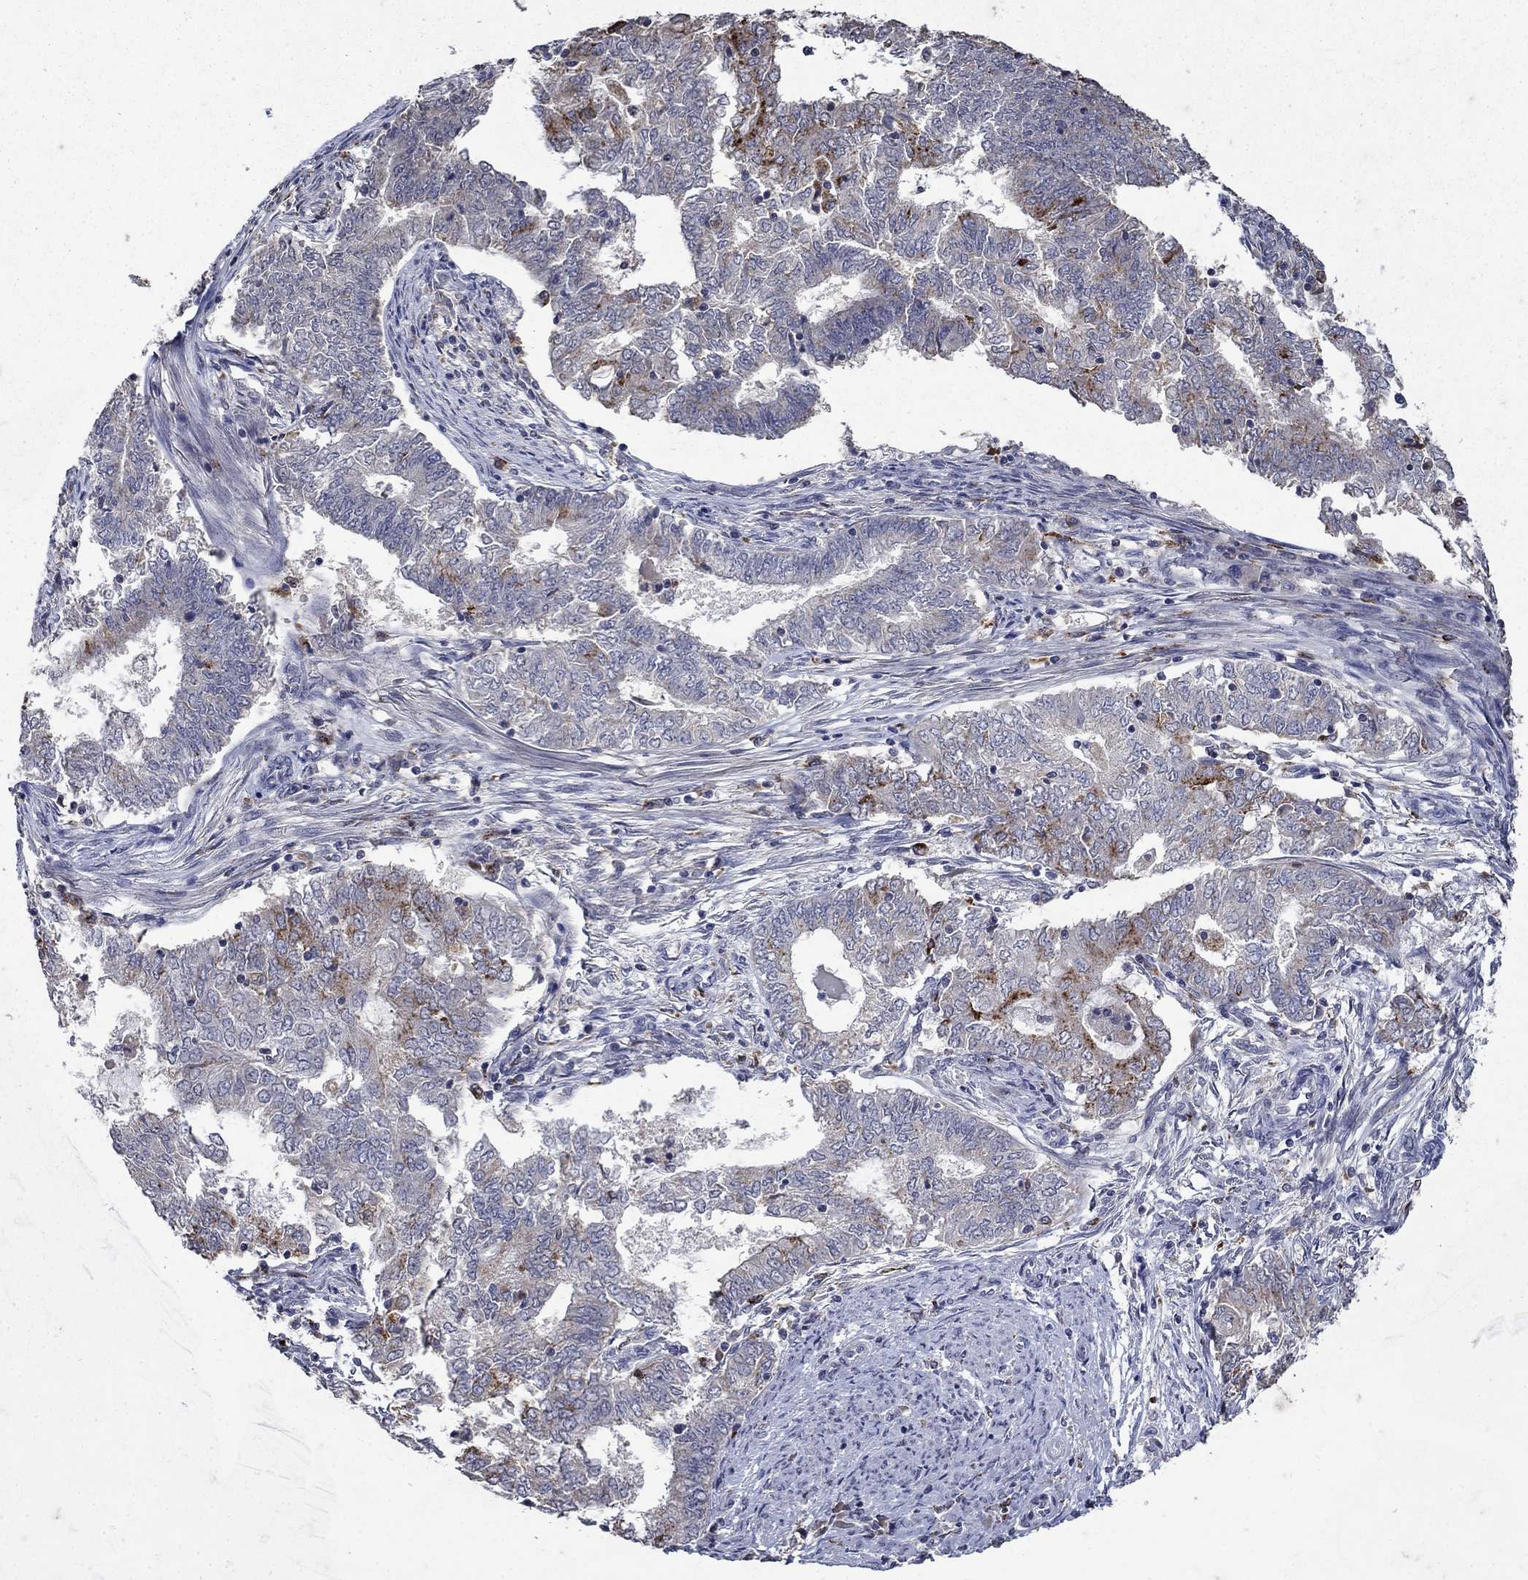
{"staining": {"intensity": "negative", "quantity": "none", "location": "none"}, "tissue": "endometrial cancer", "cell_type": "Tumor cells", "image_type": "cancer", "snomed": [{"axis": "morphology", "description": "Adenocarcinoma, NOS"}, {"axis": "topography", "description": "Endometrium"}], "caption": "A histopathology image of adenocarcinoma (endometrial) stained for a protein shows no brown staining in tumor cells.", "gene": "NPC2", "patient": {"sex": "female", "age": 62}}